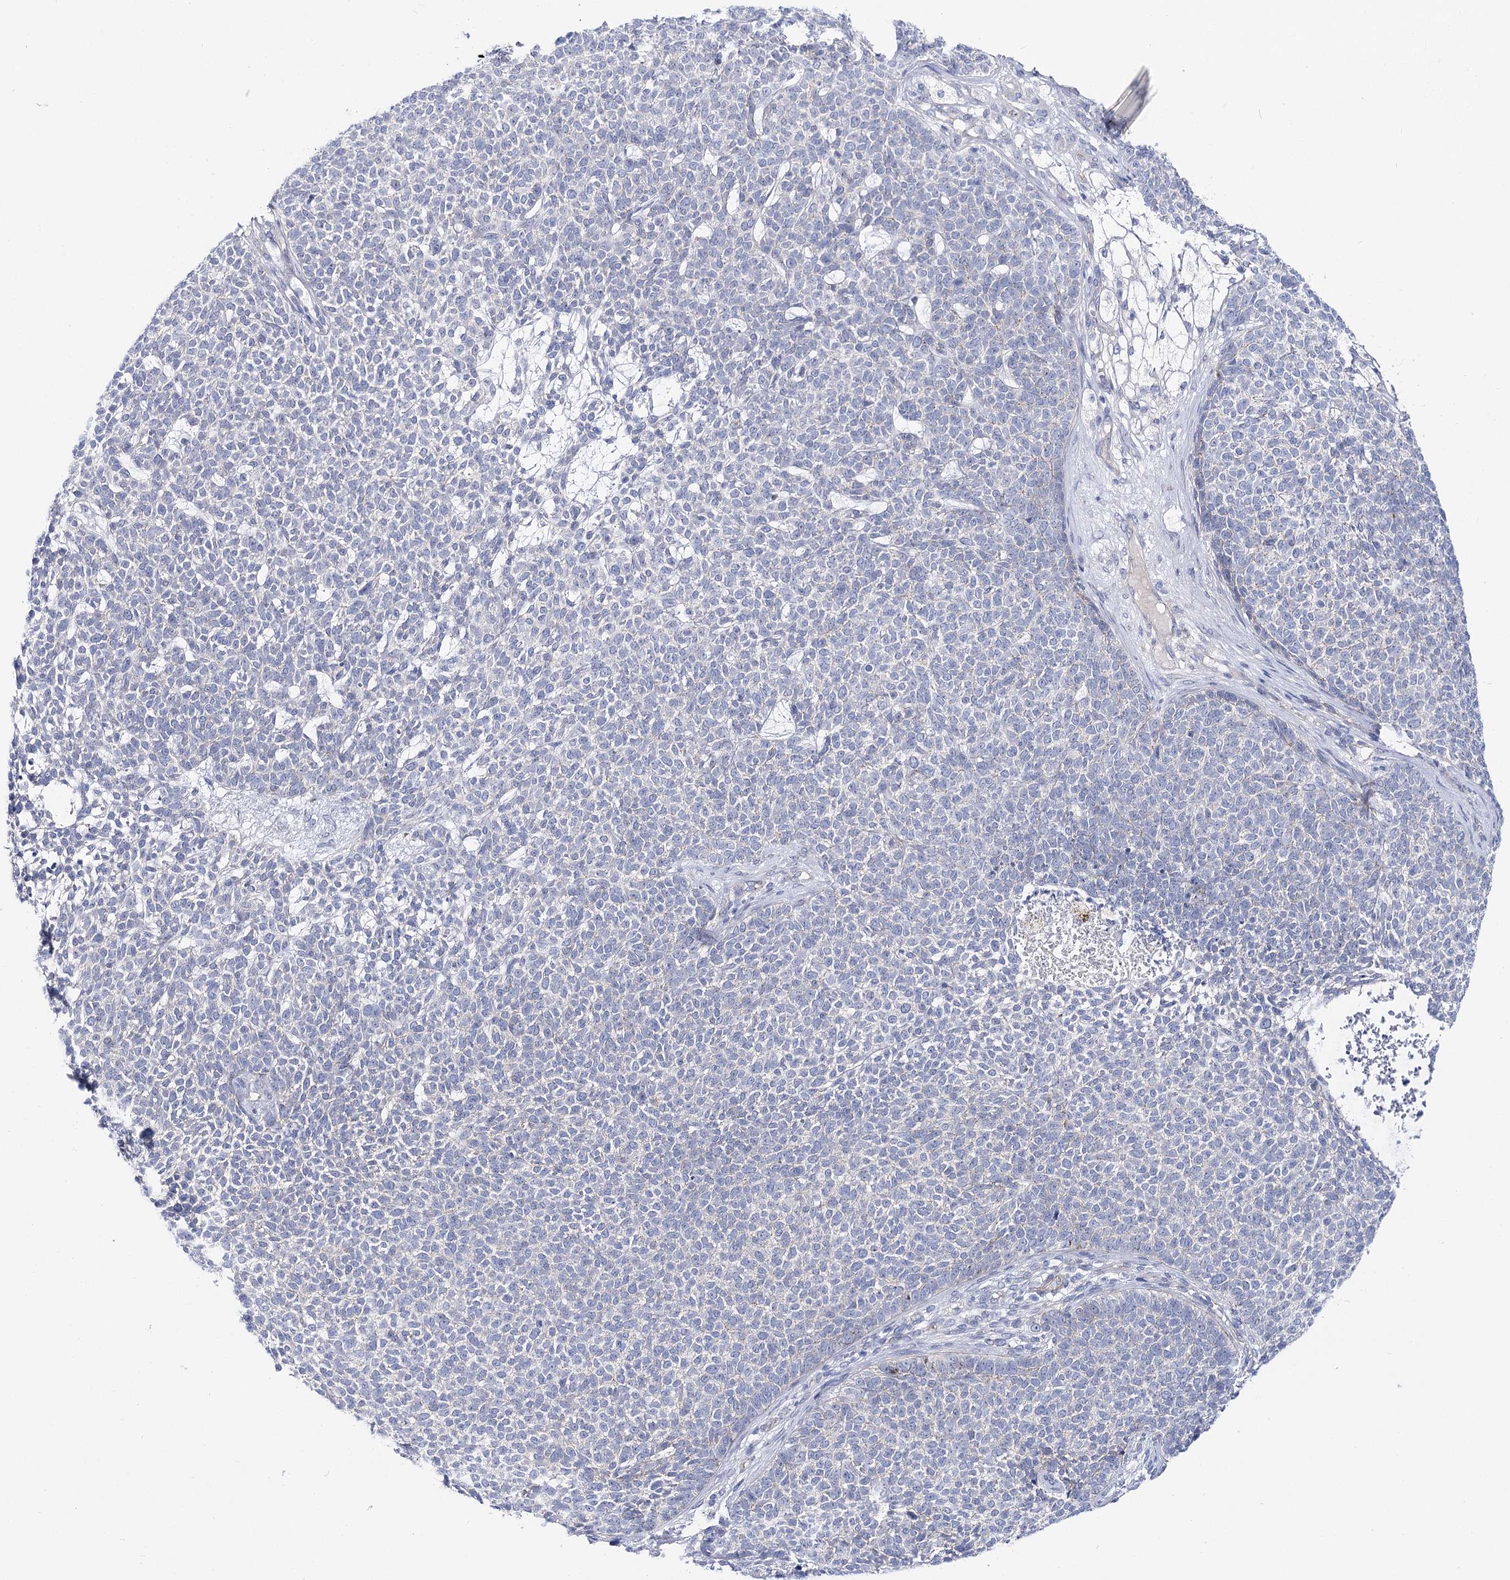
{"staining": {"intensity": "negative", "quantity": "none", "location": "none"}, "tissue": "skin cancer", "cell_type": "Tumor cells", "image_type": "cancer", "snomed": [{"axis": "morphology", "description": "Basal cell carcinoma"}, {"axis": "topography", "description": "Skin"}], "caption": "This micrograph is of skin basal cell carcinoma stained with immunohistochemistry to label a protein in brown with the nuclei are counter-stained blue. There is no expression in tumor cells. The staining is performed using DAB (3,3'-diaminobenzidine) brown chromogen with nuclei counter-stained in using hematoxylin.", "gene": "NRAP", "patient": {"sex": "female", "age": 84}}